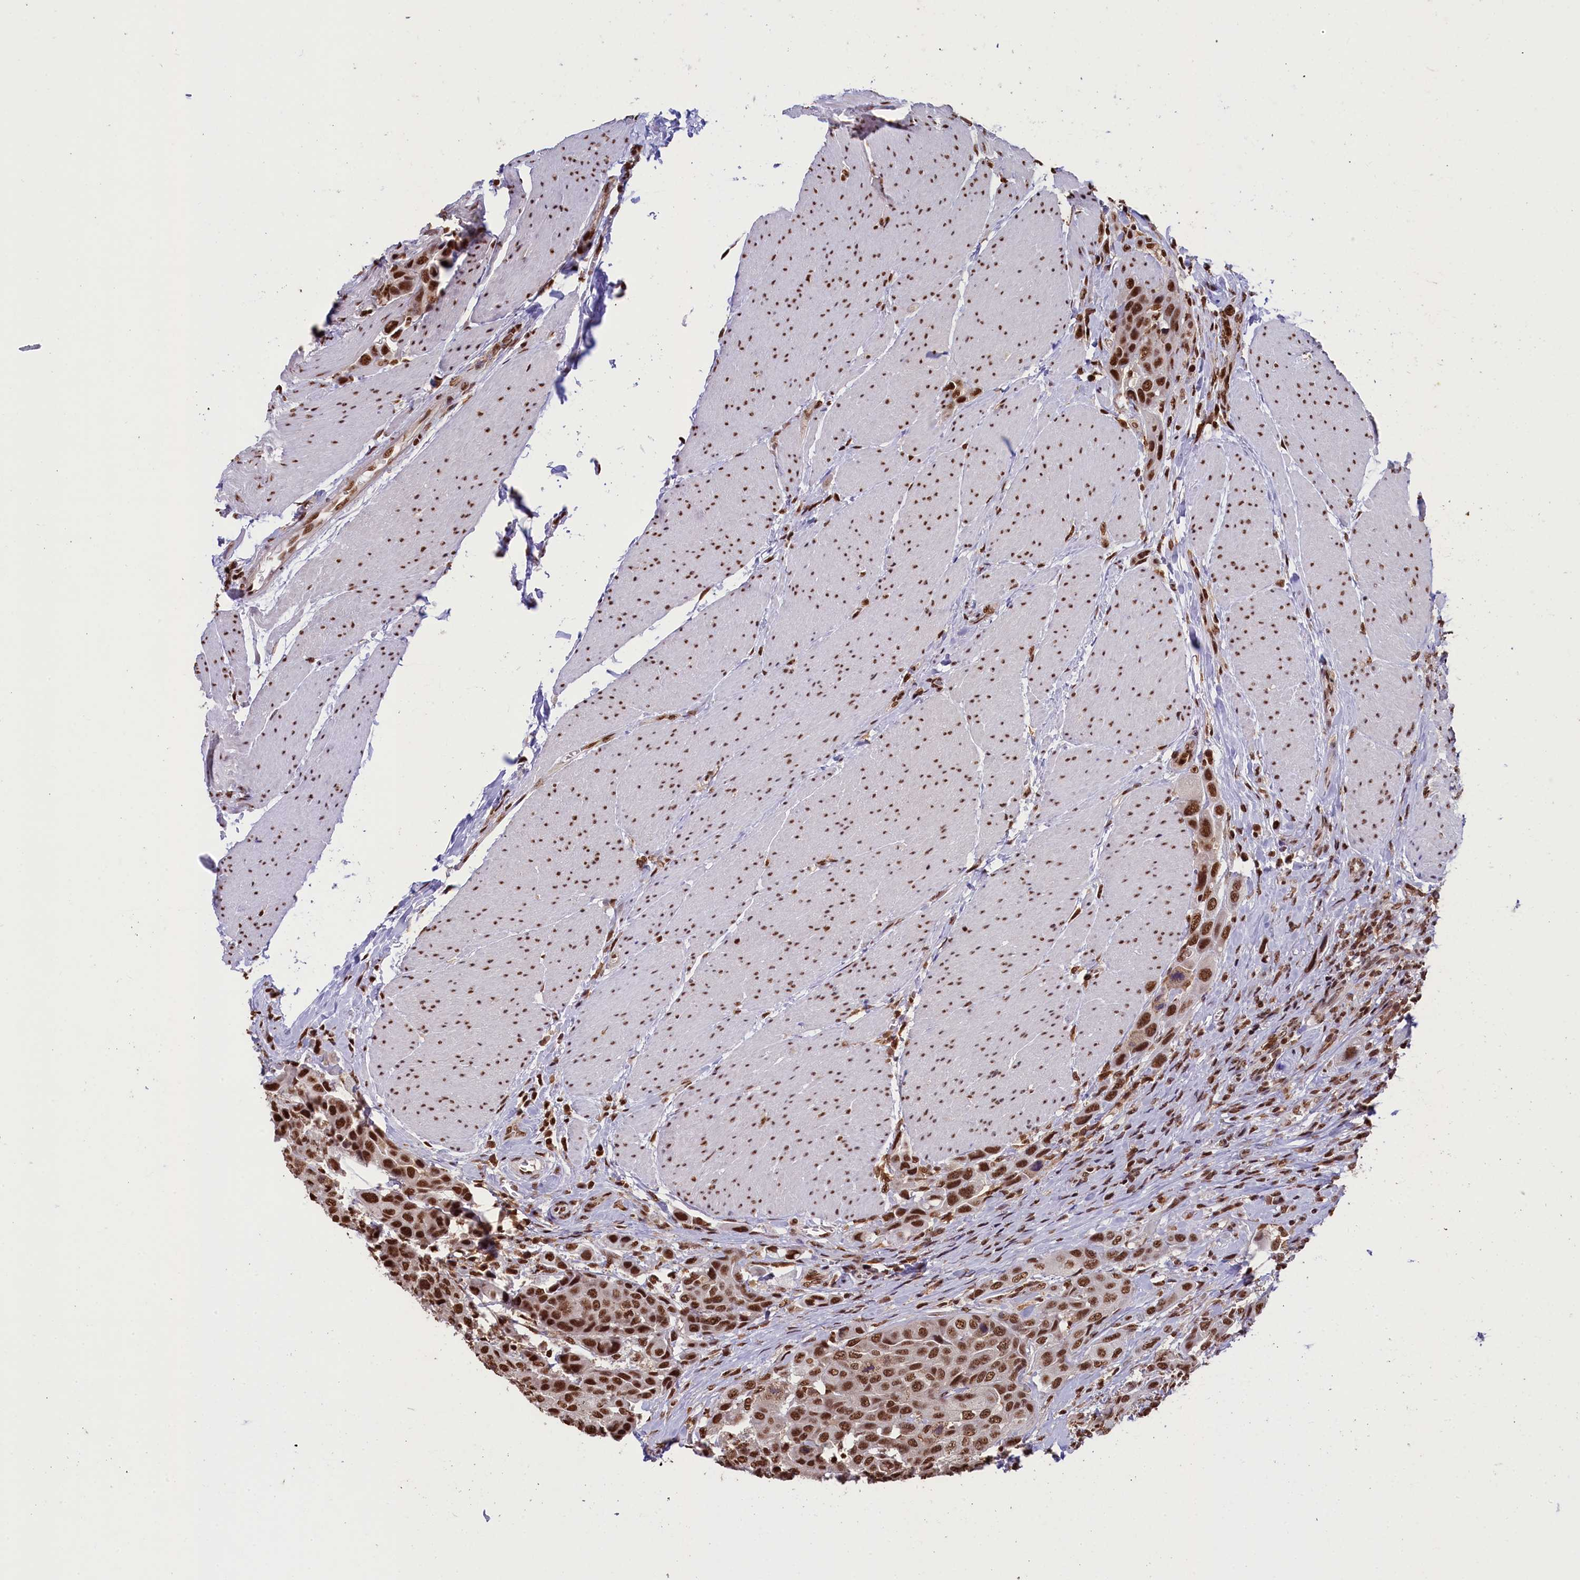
{"staining": {"intensity": "strong", "quantity": ">75%", "location": "nuclear"}, "tissue": "urothelial cancer", "cell_type": "Tumor cells", "image_type": "cancer", "snomed": [{"axis": "morphology", "description": "Urothelial carcinoma, High grade"}, {"axis": "topography", "description": "Urinary bladder"}], "caption": "A histopathology image showing strong nuclear positivity in approximately >75% of tumor cells in high-grade urothelial carcinoma, as visualized by brown immunohistochemical staining.", "gene": "SNRPD2", "patient": {"sex": "male", "age": 50}}